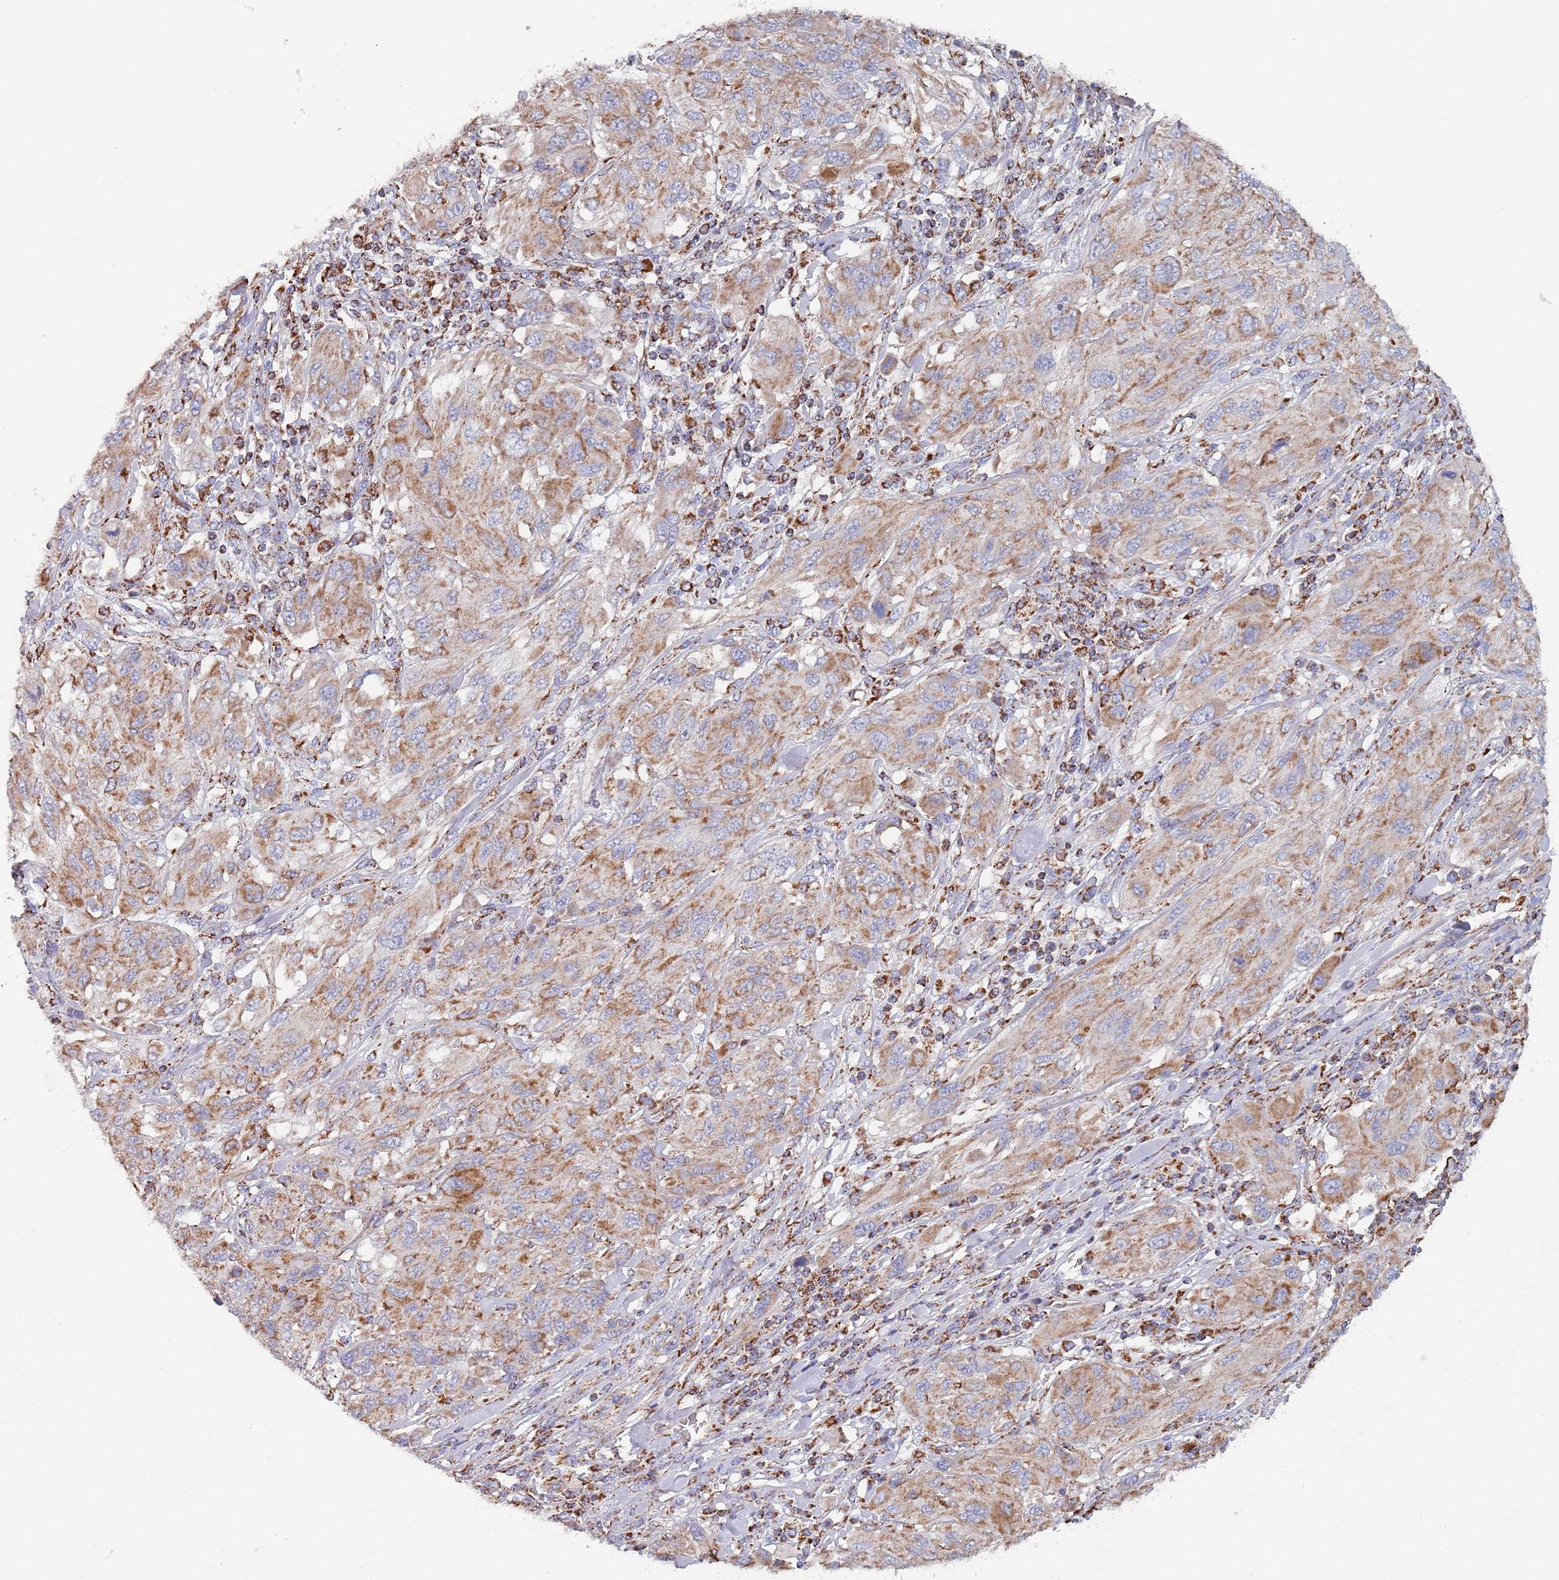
{"staining": {"intensity": "moderate", "quantity": ">75%", "location": "cytoplasmic/membranous"}, "tissue": "melanoma", "cell_type": "Tumor cells", "image_type": "cancer", "snomed": [{"axis": "morphology", "description": "Malignant melanoma, NOS"}, {"axis": "topography", "description": "Skin"}], "caption": "Immunohistochemistry (DAB (3,3'-diaminobenzidine)) staining of human malignant melanoma exhibits moderate cytoplasmic/membranous protein expression in about >75% of tumor cells. The staining was performed using DAB (3,3'-diaminobenzidine), with brown indicating positive protein expression. Nuclei are stained blue with hematoxylin.", "gene": "PGP", "patient": {"sex": "female", "age": 91}}